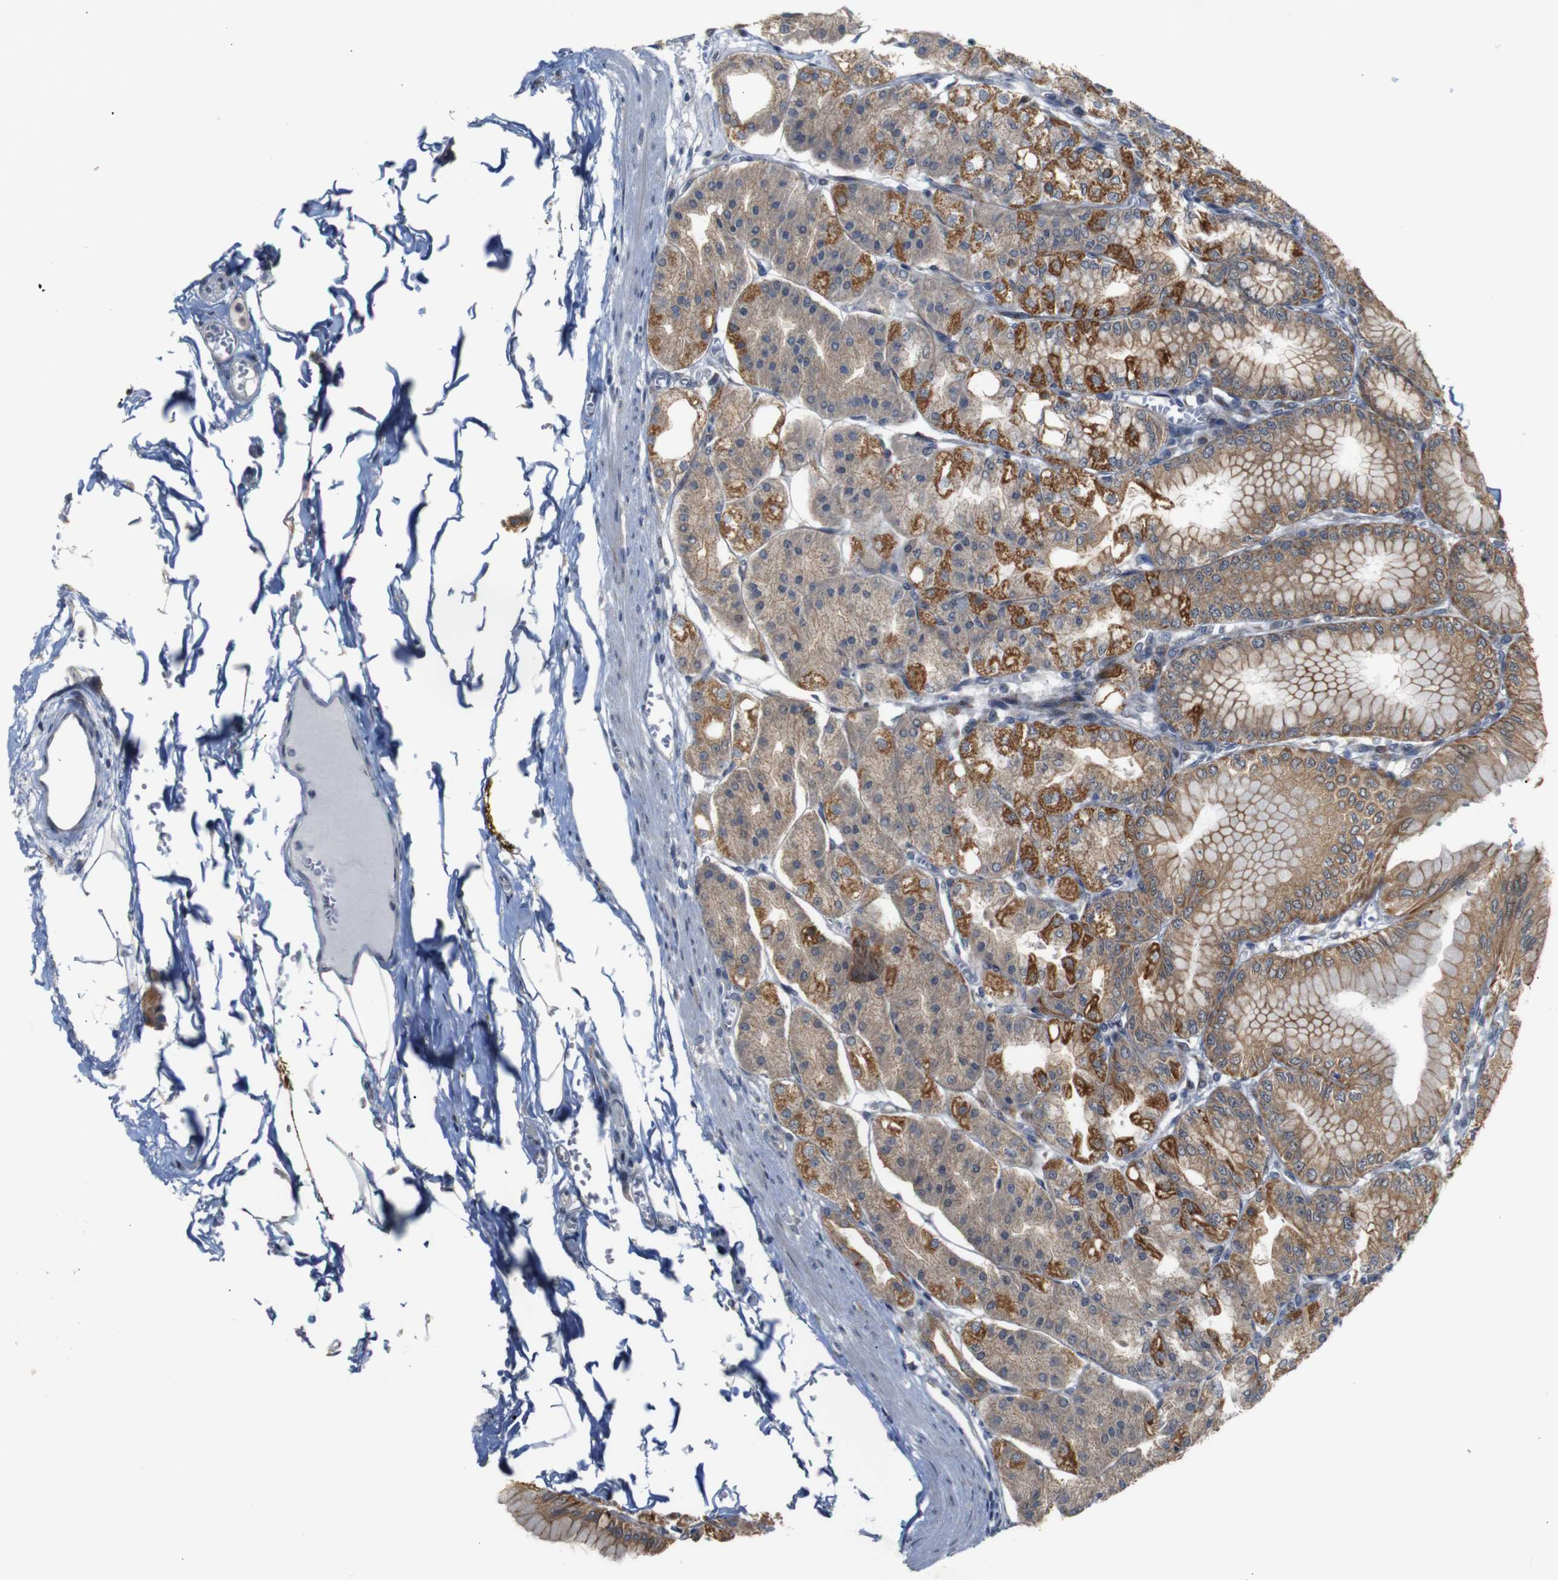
{"staining": {"intensity": "strong", "quantity": "25%-75%", "location": "cytoplasmic/membranous"}, "tissue": "stomach", "cell_type": "Glandular cells", "image_type": "normal", "snomed": [{"axis": "morphology", "description": "Normal tissue, NOS"}, {"axis": "topography", "description": "Stomach, lower"}], "caption": "An immunohistochemistry (IHC) micrograph of unremarkable tissue is shown. Protein staining in brown labels strong cytoplasmic/membranous positivity in stomach within glandular cells.", "gene": "ATP7B", "patient": {"sex": "male", "age": 71}}